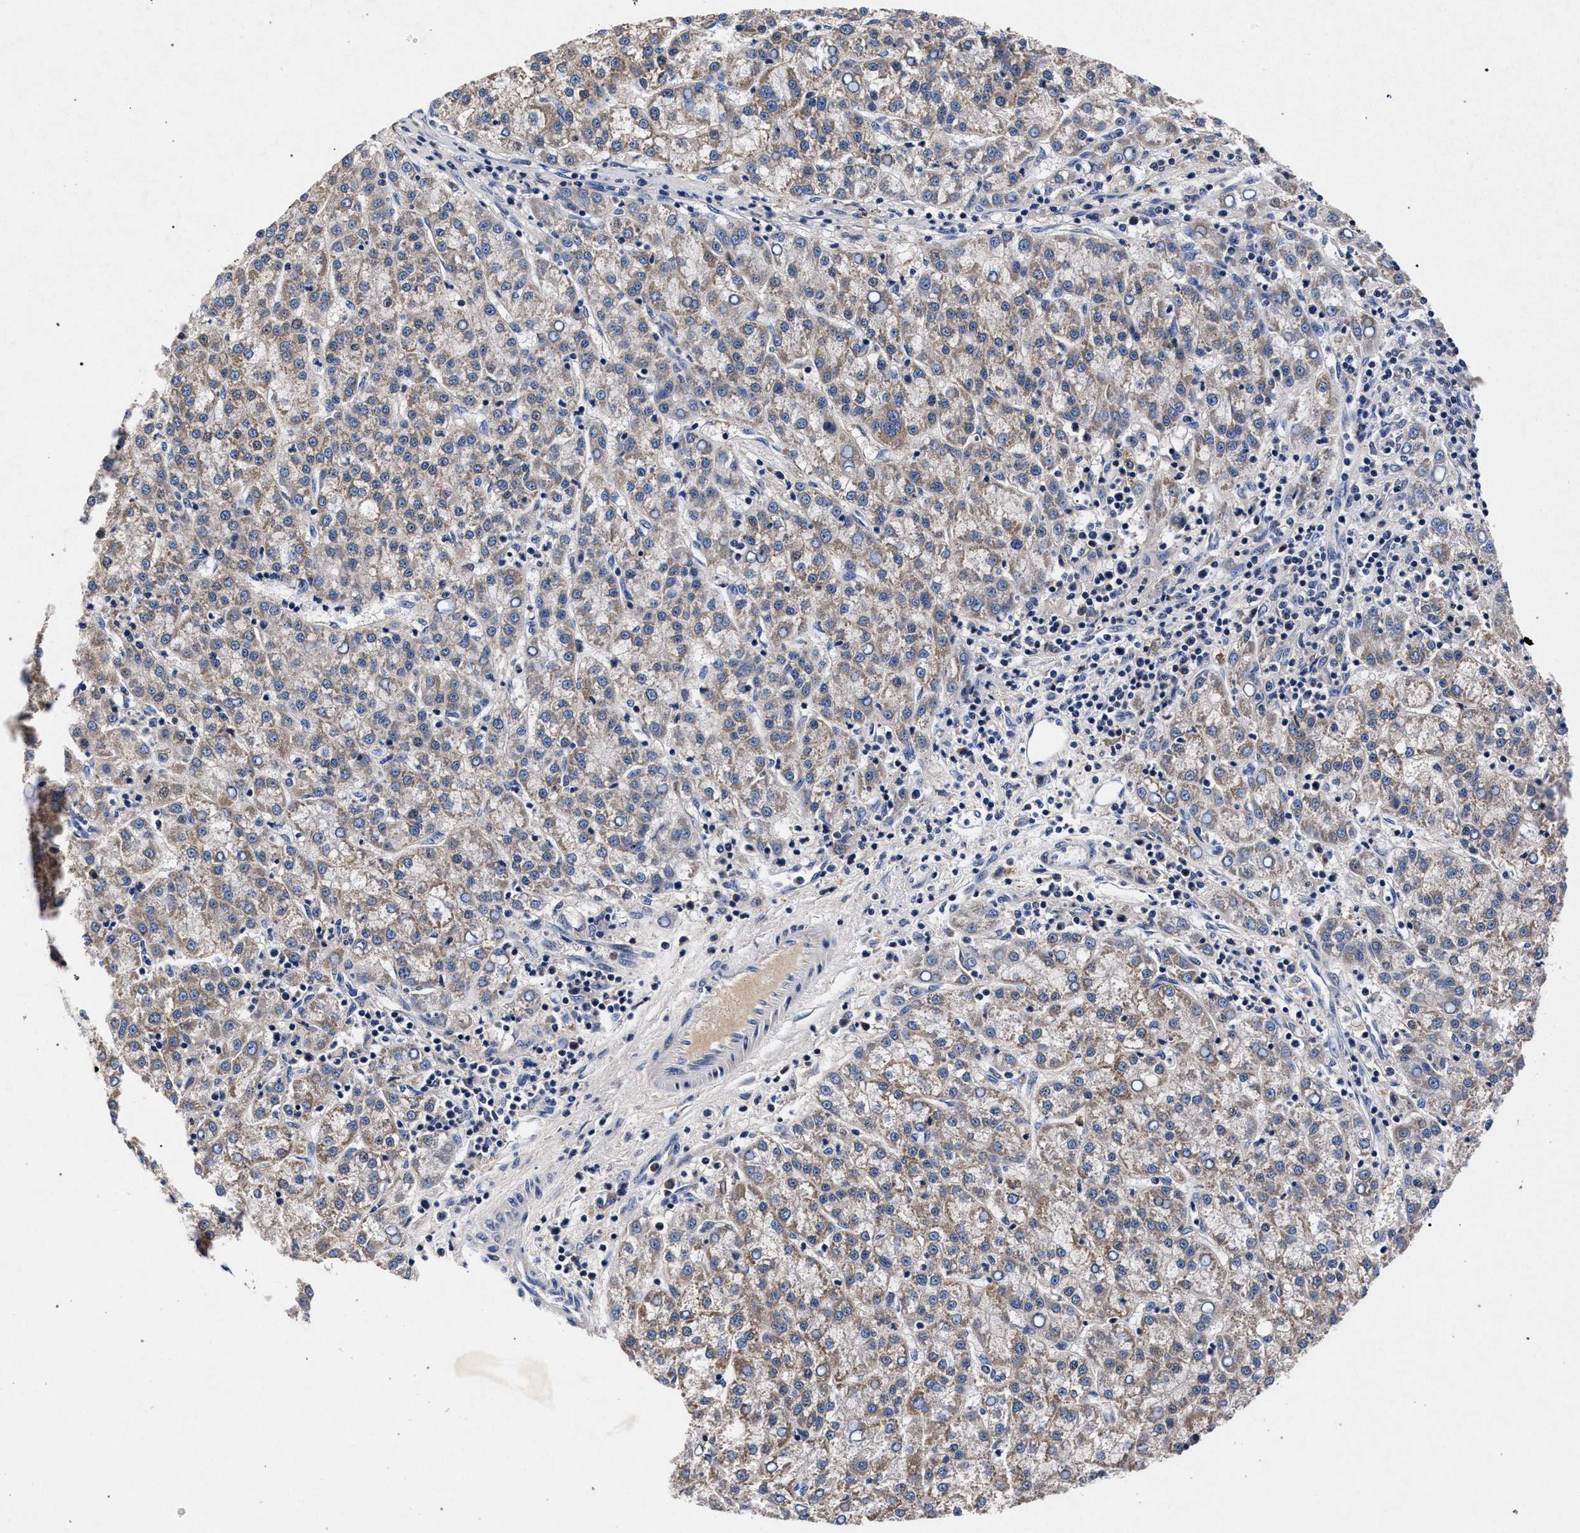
{"staining": {"intensity": "weak", "quantity": ">75%", "location": "cytoplasmic/membranous"}, "tissue": "liver cancer", "cell_type": "Tumor cells", "image_type": "cancer", "snomed": [{"axis": "morphology", "description": "Carcinoma, Hepatocellular, NOS"}, {"axis": "topography", "description": "Liver"}], "caption": "Approximately >75% of tumor cells in human liver cancer display weak cytoplasmic/membranous protein expression as visualized by brown immunohistochemical staining.", "gene": "HSD17B14", "patient": {"sex": "female", "age": 58}}